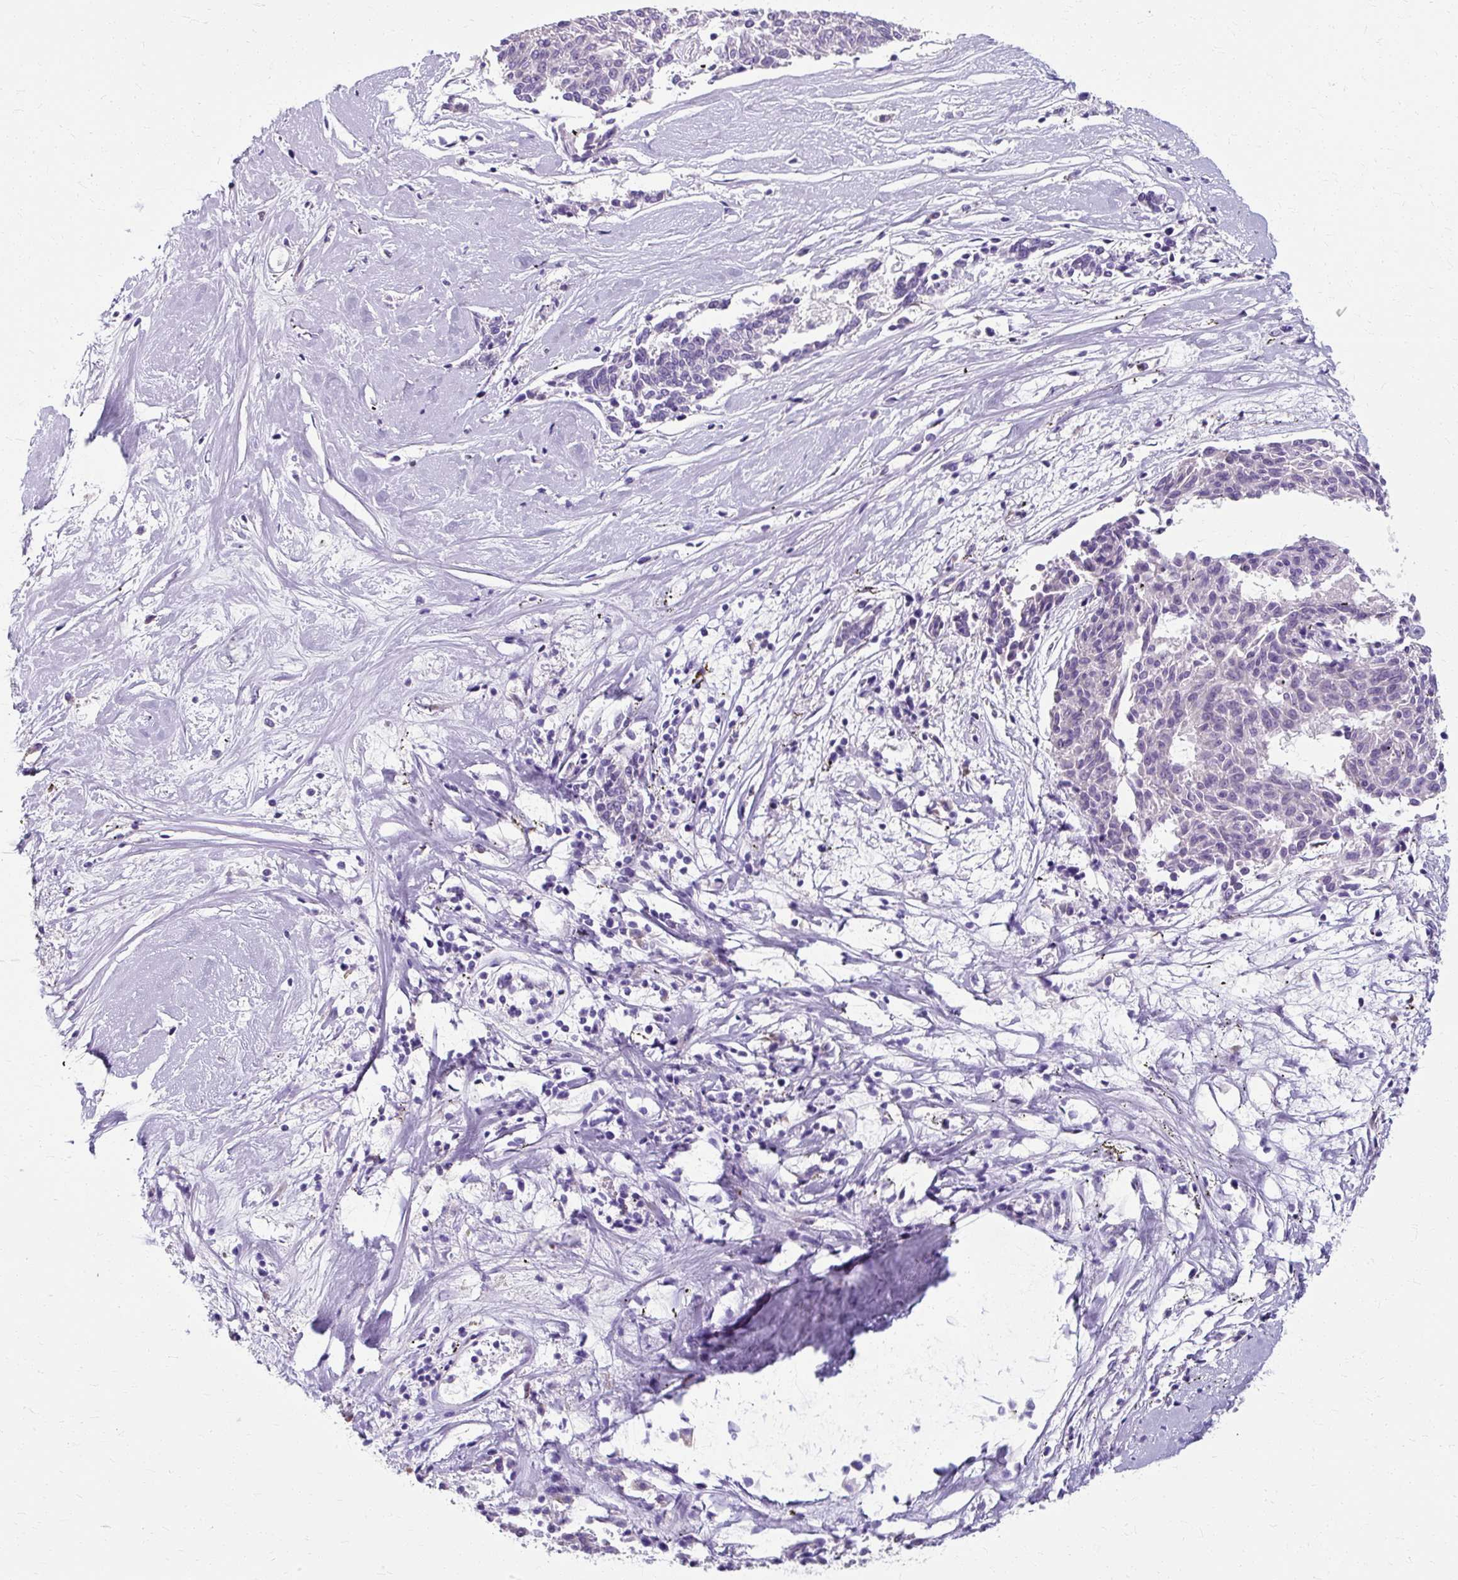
{"staining": {"intensity": "negative", "quantity": "none", "location": "none"}, "tissue": "melanoma", "cell_type": "Tumor cells", "image_type": "cancer", "snomed": [{"axis": "morphology", "description": "Malignant melanoma, NOS"}, {"axis": "topography", "description": "Skin"}], "caption": "A high-resolution photomicrograph shows immunohistochemistry (IHC) staining of malignant melanoma, which exhibits no significant staining in tumor cells.", "gene": "ZNF555", "patient": {"sex": "female", "age": 72}}